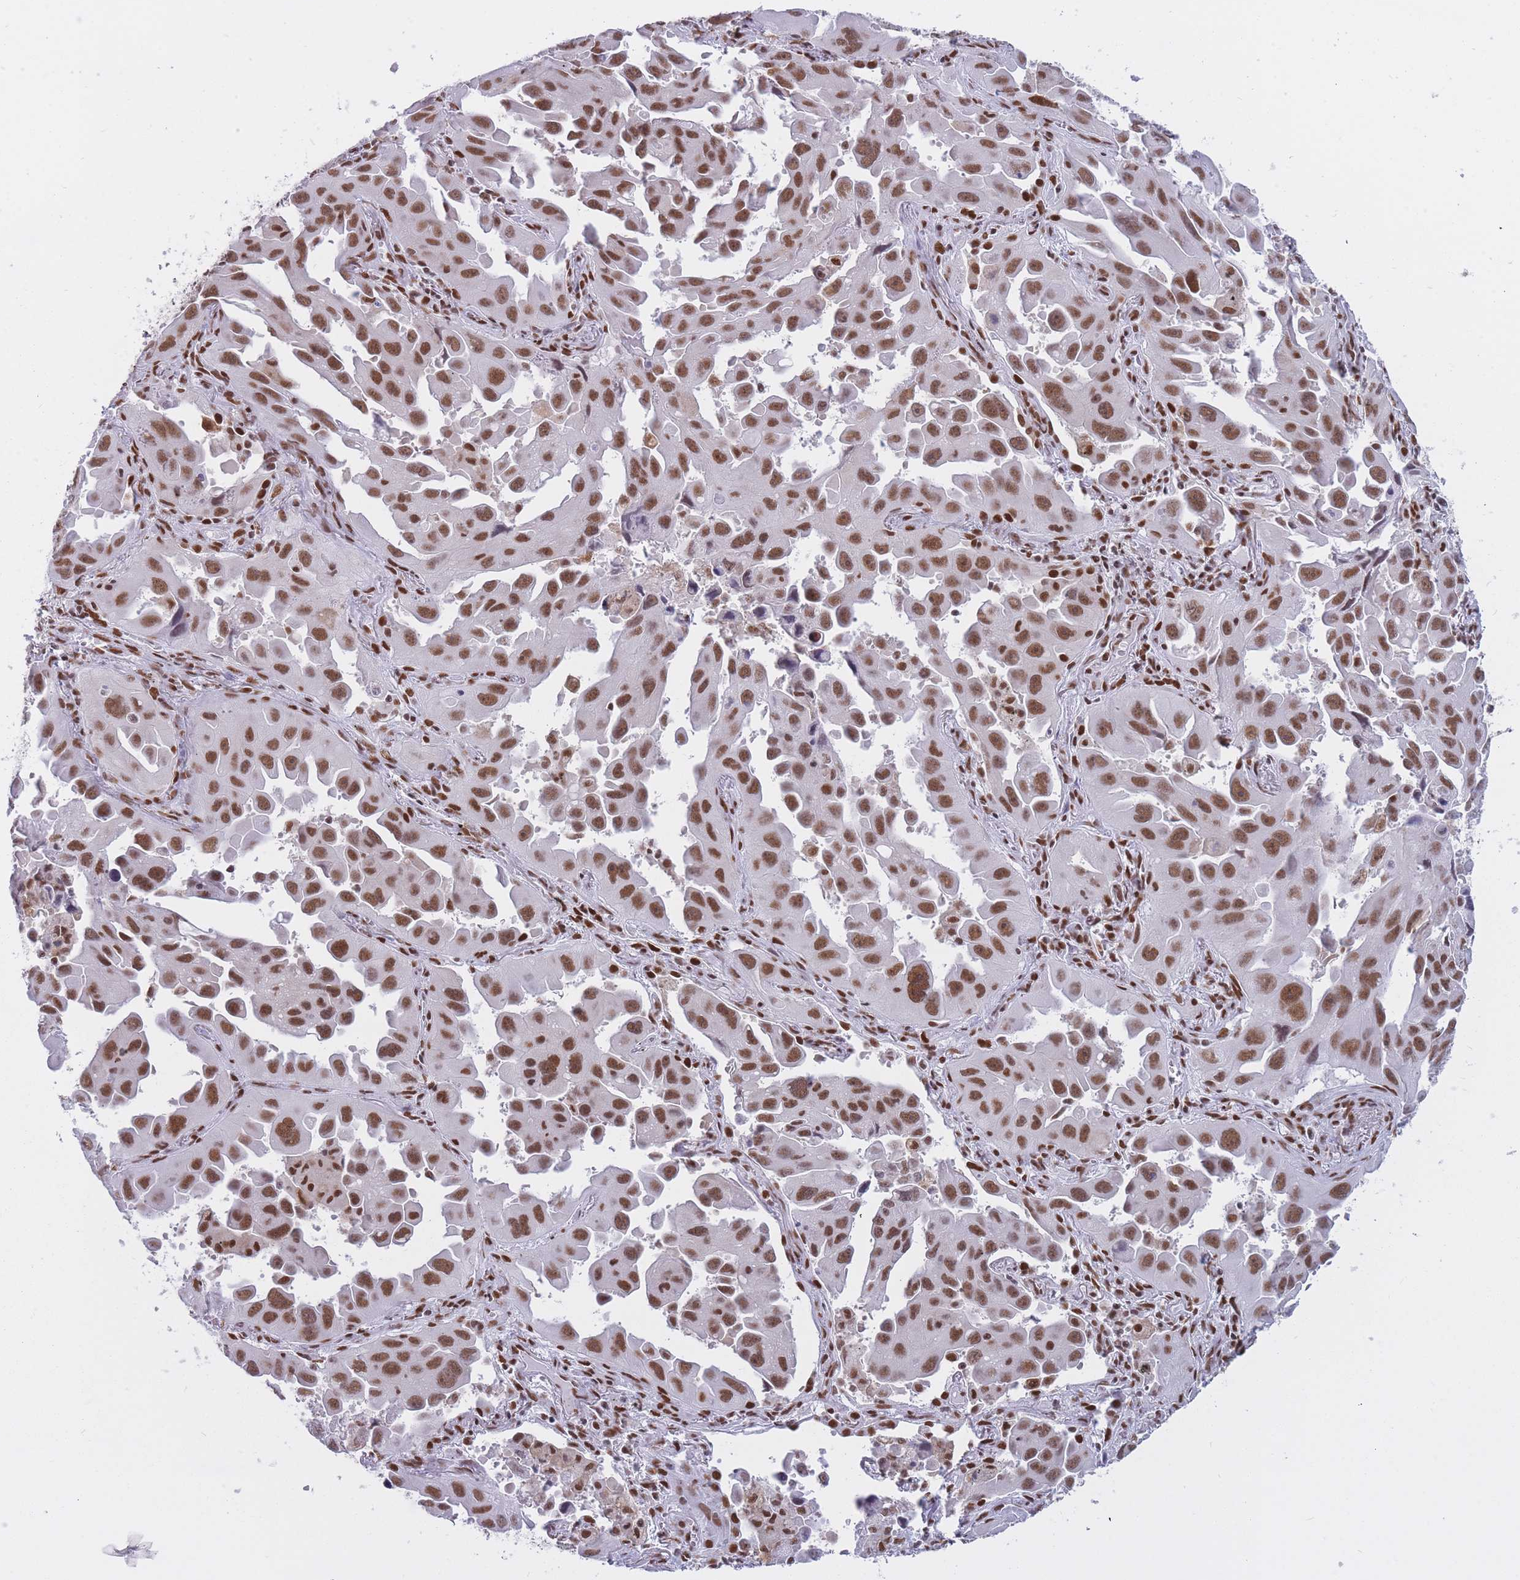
{"staining": {"intensity": "moderate", "quantity": ">75%", "location": "nuclear"}, "tissue": "lung cancer", "cell_type": "Tumor cells", "image_type": "cancer", "snomed": [{"axis": "morphology", "description": "Adenocarcinoma, NOS"}, {"axis": "topography", "description": "Lung"}], "caption": "IHC photomicrograph of human lung cancer stained for a protein (brown), which displays medium levels of moderate nuclear expression in approximately >75% of tumor cells.", "gene": "HNRNPUL1", "patient": {"sex": "male", "age": 66}}